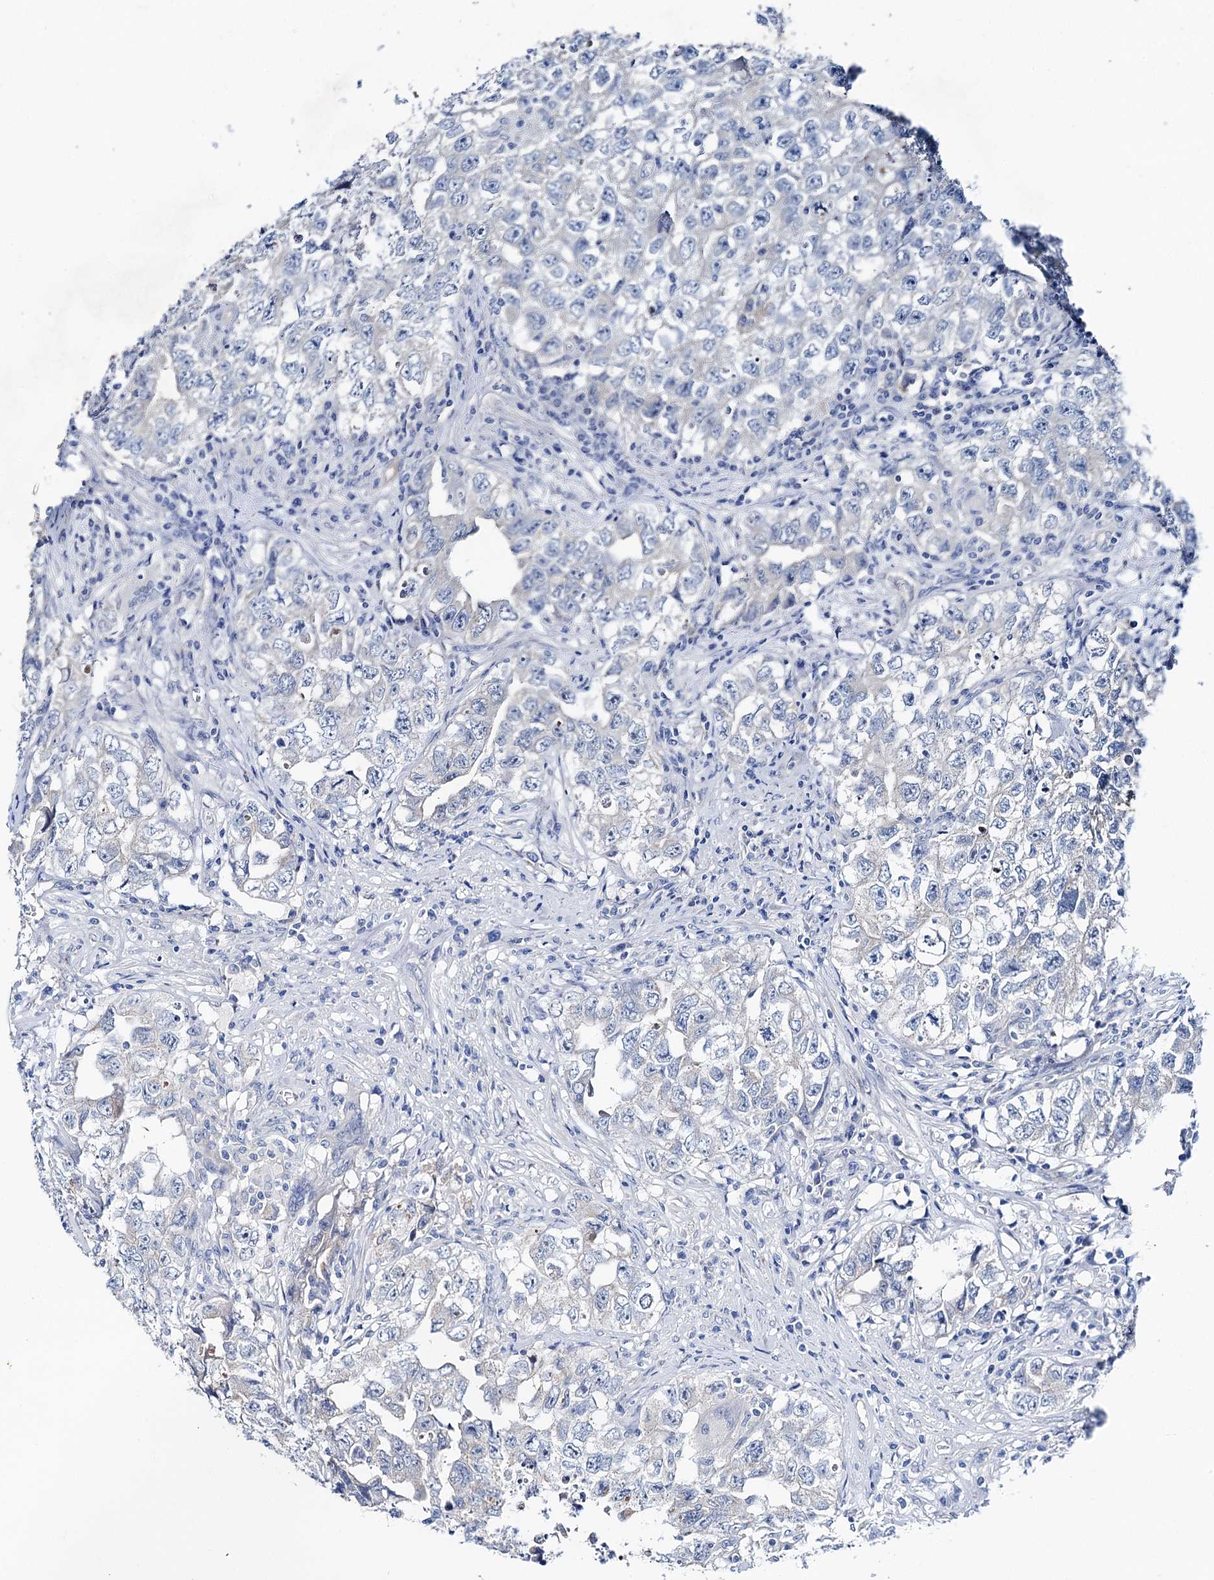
{"staining": {"intensity": "weak", "quantity": "25%-75%", "location": "cytoplasmic/membranous"}, "tissue": "testis cancer", "cell_type": "Tumor cells", "image_type": "cancer", "snomed": [{"axis": "morphology", "description": "Seminoma, NOS"}, {"axis": "morphology", "description": "Carcinoma, Embryonal, NOS"}, {"axis": "topography", "description": "Testis"}], "caption": "Immunohistochemistry histopathology image of neoplastic tissue: human testis embryonal carcinoma stained using immunohistochemistry exhibits low levels of weak protein expression localized specifically in the cytoplasmic/membranous of tumor cells, appearing as a cytoplasmic/membranous brown color.", "gene": "SHROOM1", "patient": {"sex": "male", "age": 43}}